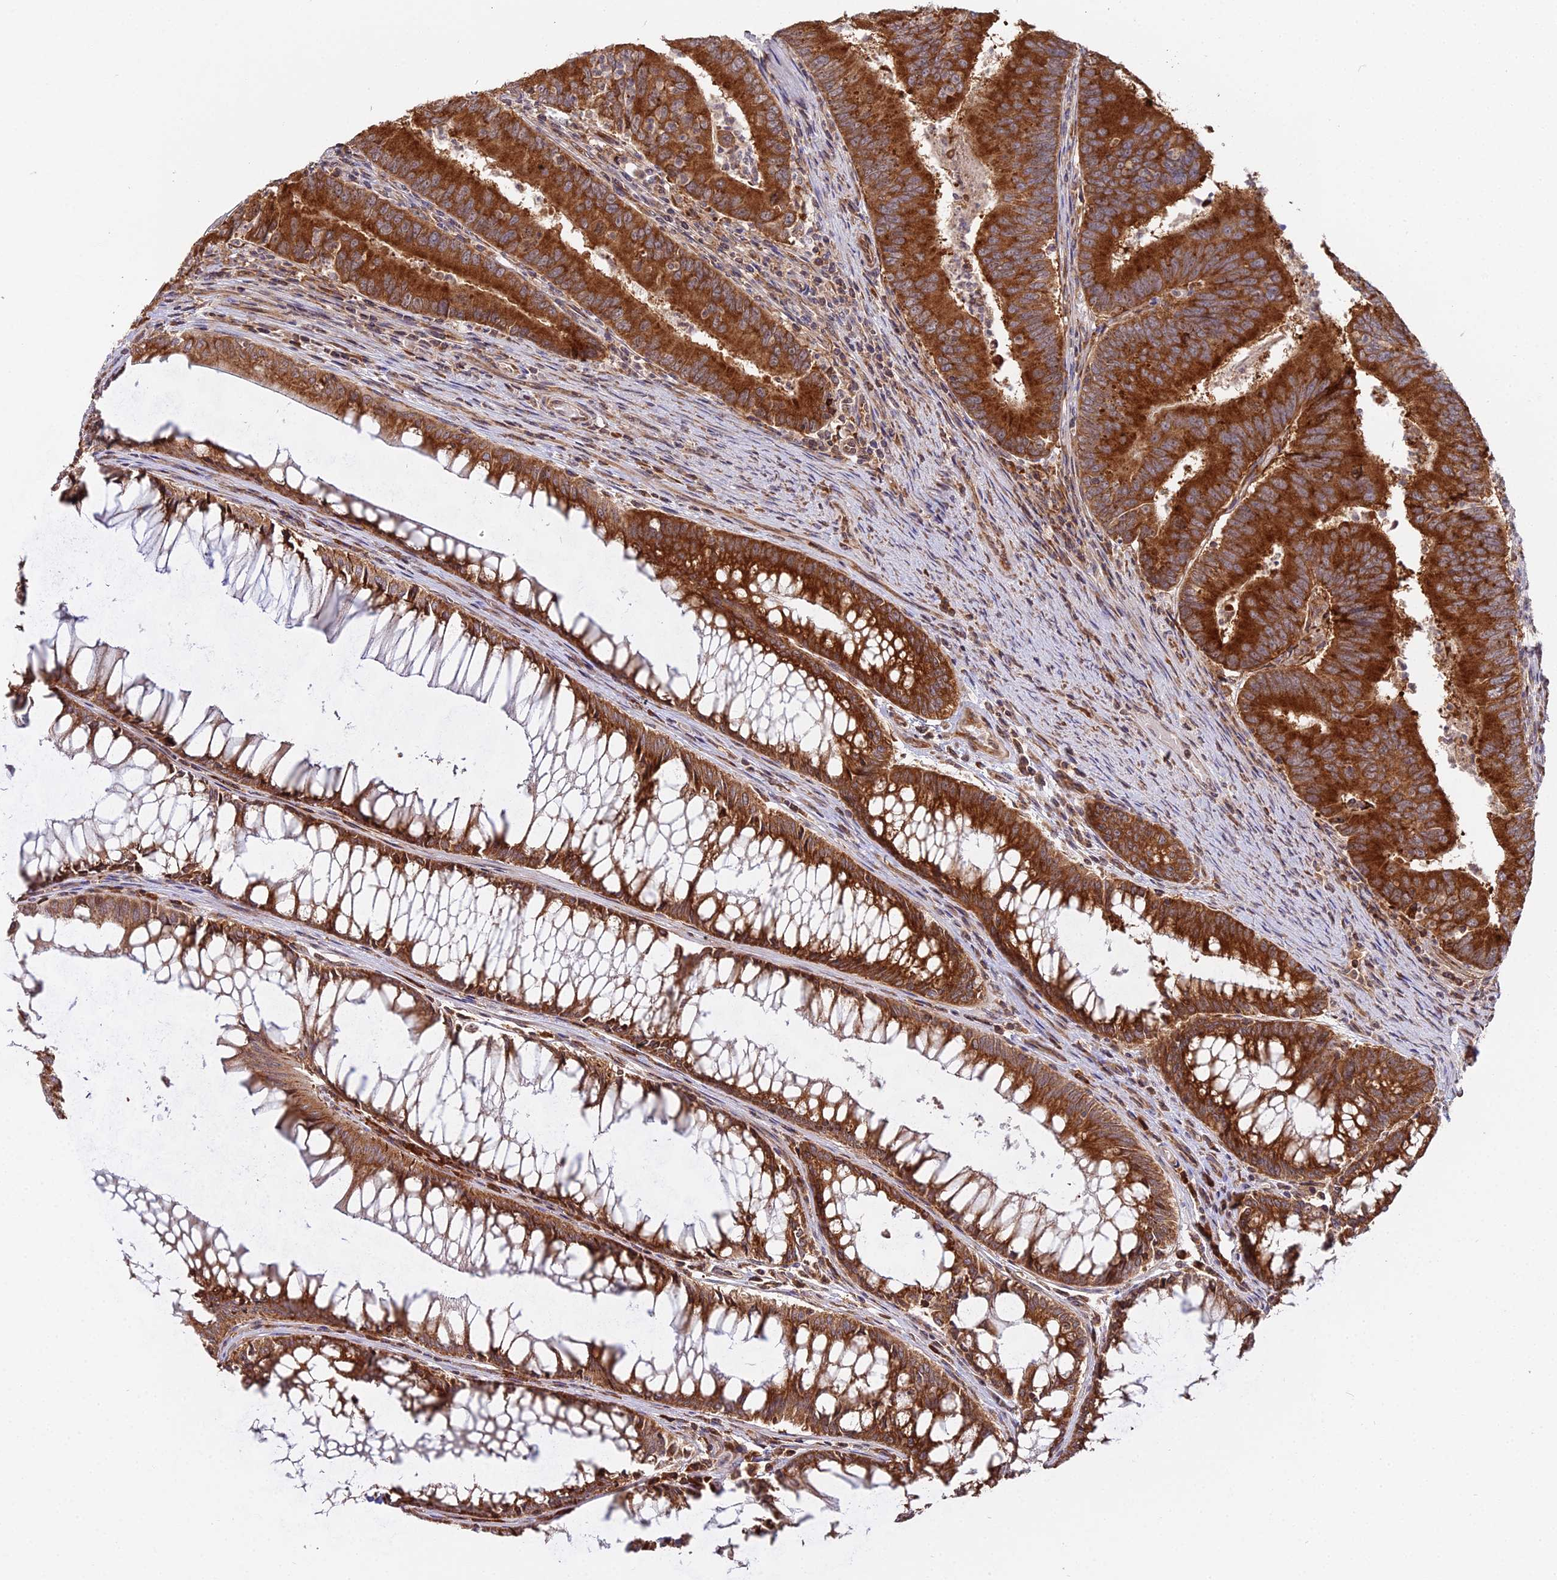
{"staining": {"intensity": "strong", "quantity": ">75%", "location": "cytoplasmic/membranous"}, "tissue": "colorectal cancer", "cell_type": "Tumor cells", "image_type": "cancer", "snomed": [{"axis": "morphology", "description": "Adenocarcinoma, NOS"}, {"axis": "topography", "description": "Colon"}], "caption": "Tumor cells reveal high levels of strong cytoplasmic/membranous positivity in approximately >75% of cells in human colorectal cancer.", "gene": "RPL26", "patient": {"sex": "female", "age": 67}}